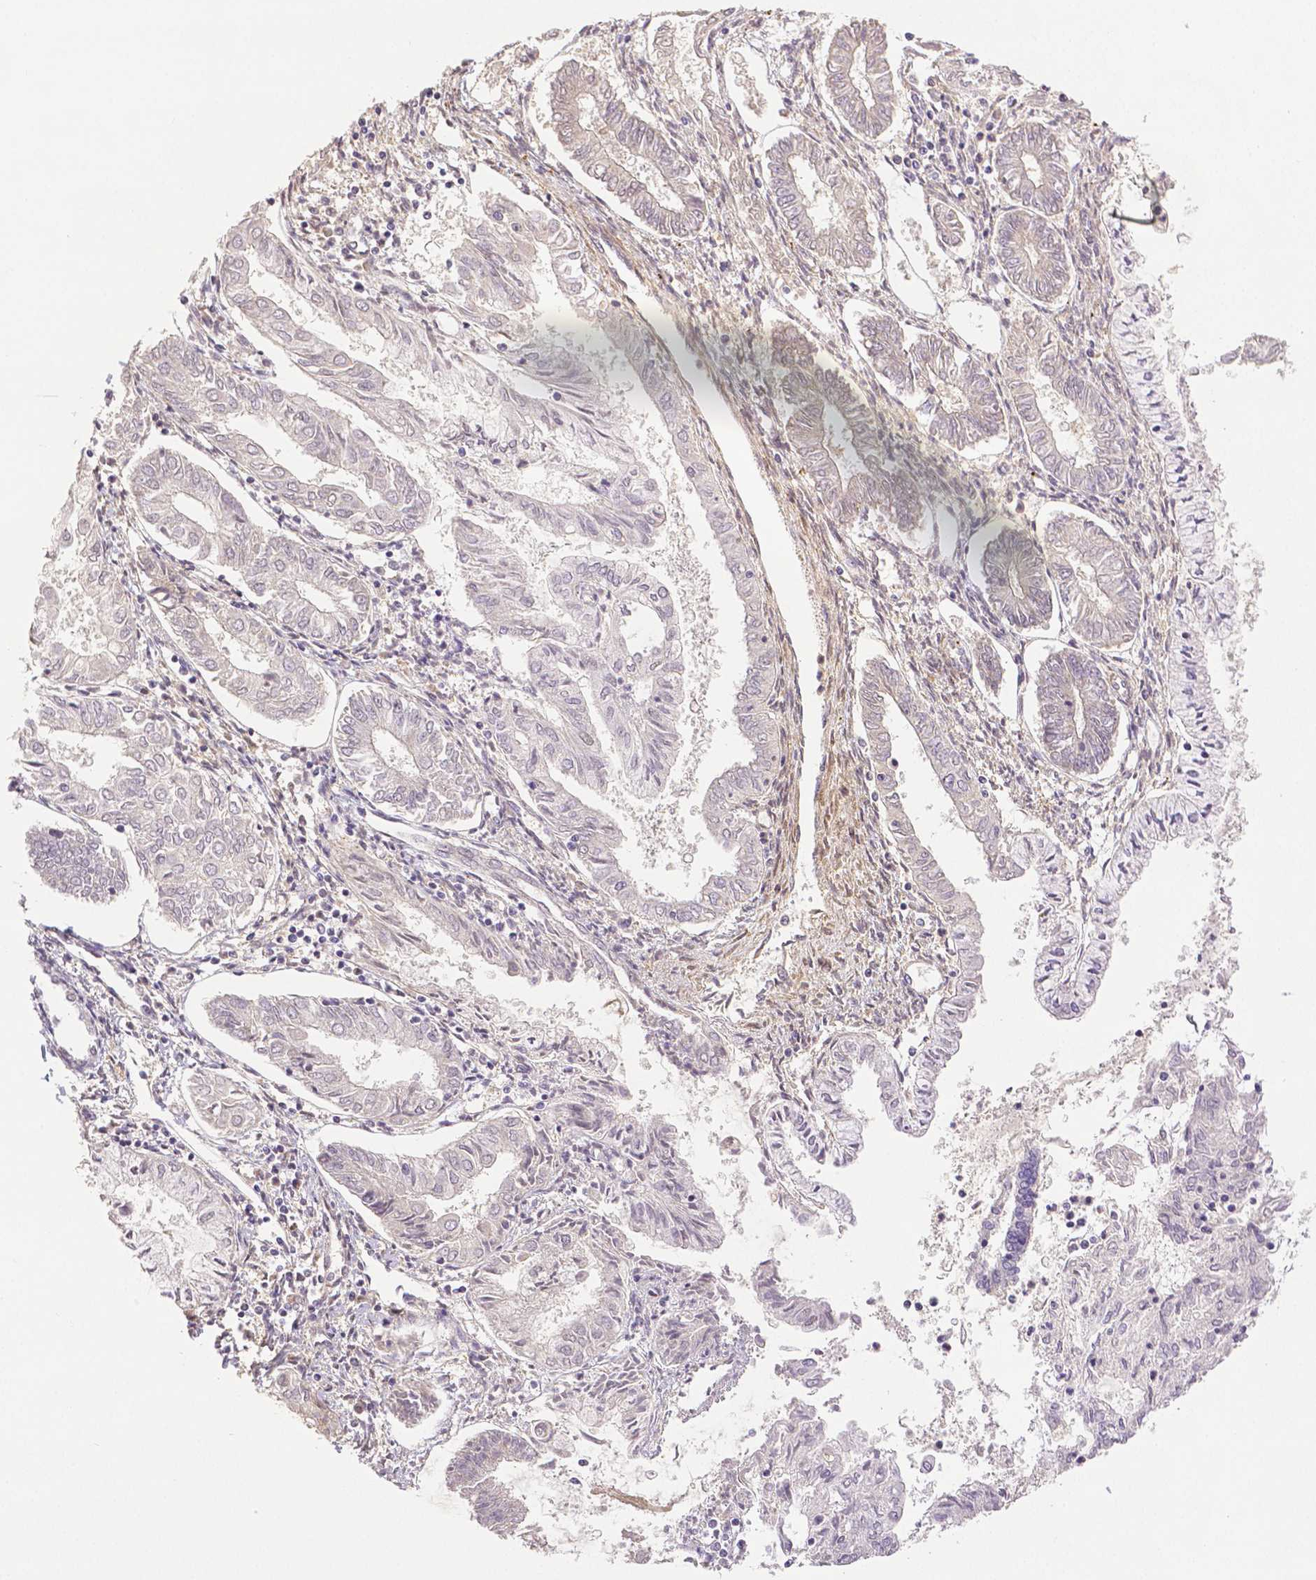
{"staining": {"intensity": "negative", "quantity": "none", "location": "none"}, "tissue": "endometrial cancer", "cell_type": "Tumor cells", "image_type": "cancer", "snomed": [{"axis": "morphology", "description": "Adenocarcinoma, NOS"}, {"axis": "topography", "description": "Endometrium"}], "caption": "DAB immunohistochemical staining of endometrial adenocarcinoma reveals no significant expression in tumor cells.", "gene": "THY1", "patient": {"sex": "female", "age": 68}}